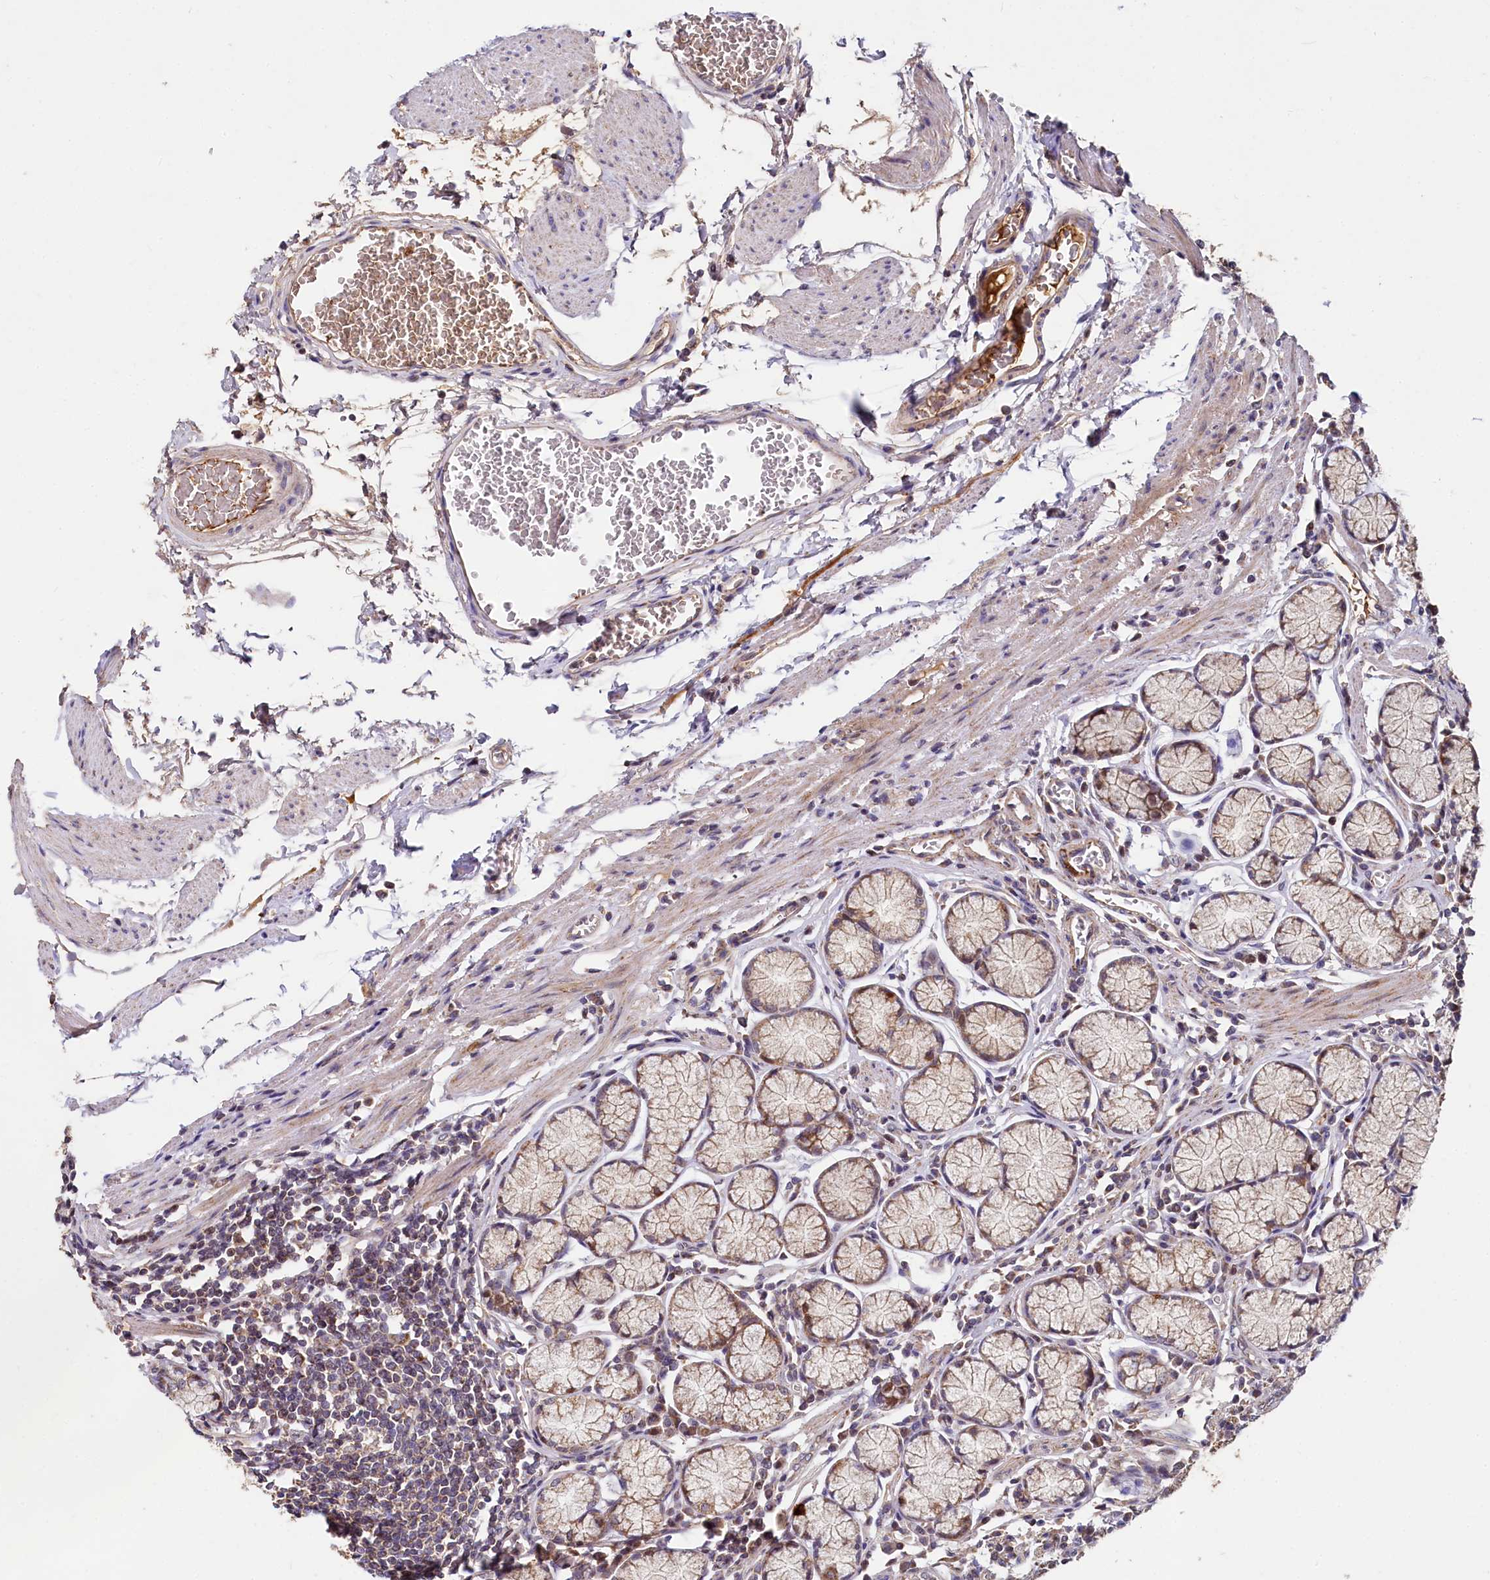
{"staining": {"intensity": "moderate", "quantity": ">75%", "location": "cytoplasmic/membranous,nuclear"}, "tissue": "stomach", "cell_type": "Glandular cells", "image_type": "normal", "snomed": [{"axis": "morphology", "description": "Normal tissue, NOS"}, {"axis": "topography", "description": "Stomach"}], "caption": "DAB immunohistochemical staining of benign human stomach demonstrates moderate cytoplasmic/membranous,nuclear protein positivity in about >75% of glandular cells.", "gene": "SPRYD3", "patient": {"sex": "male", "age": 55}}